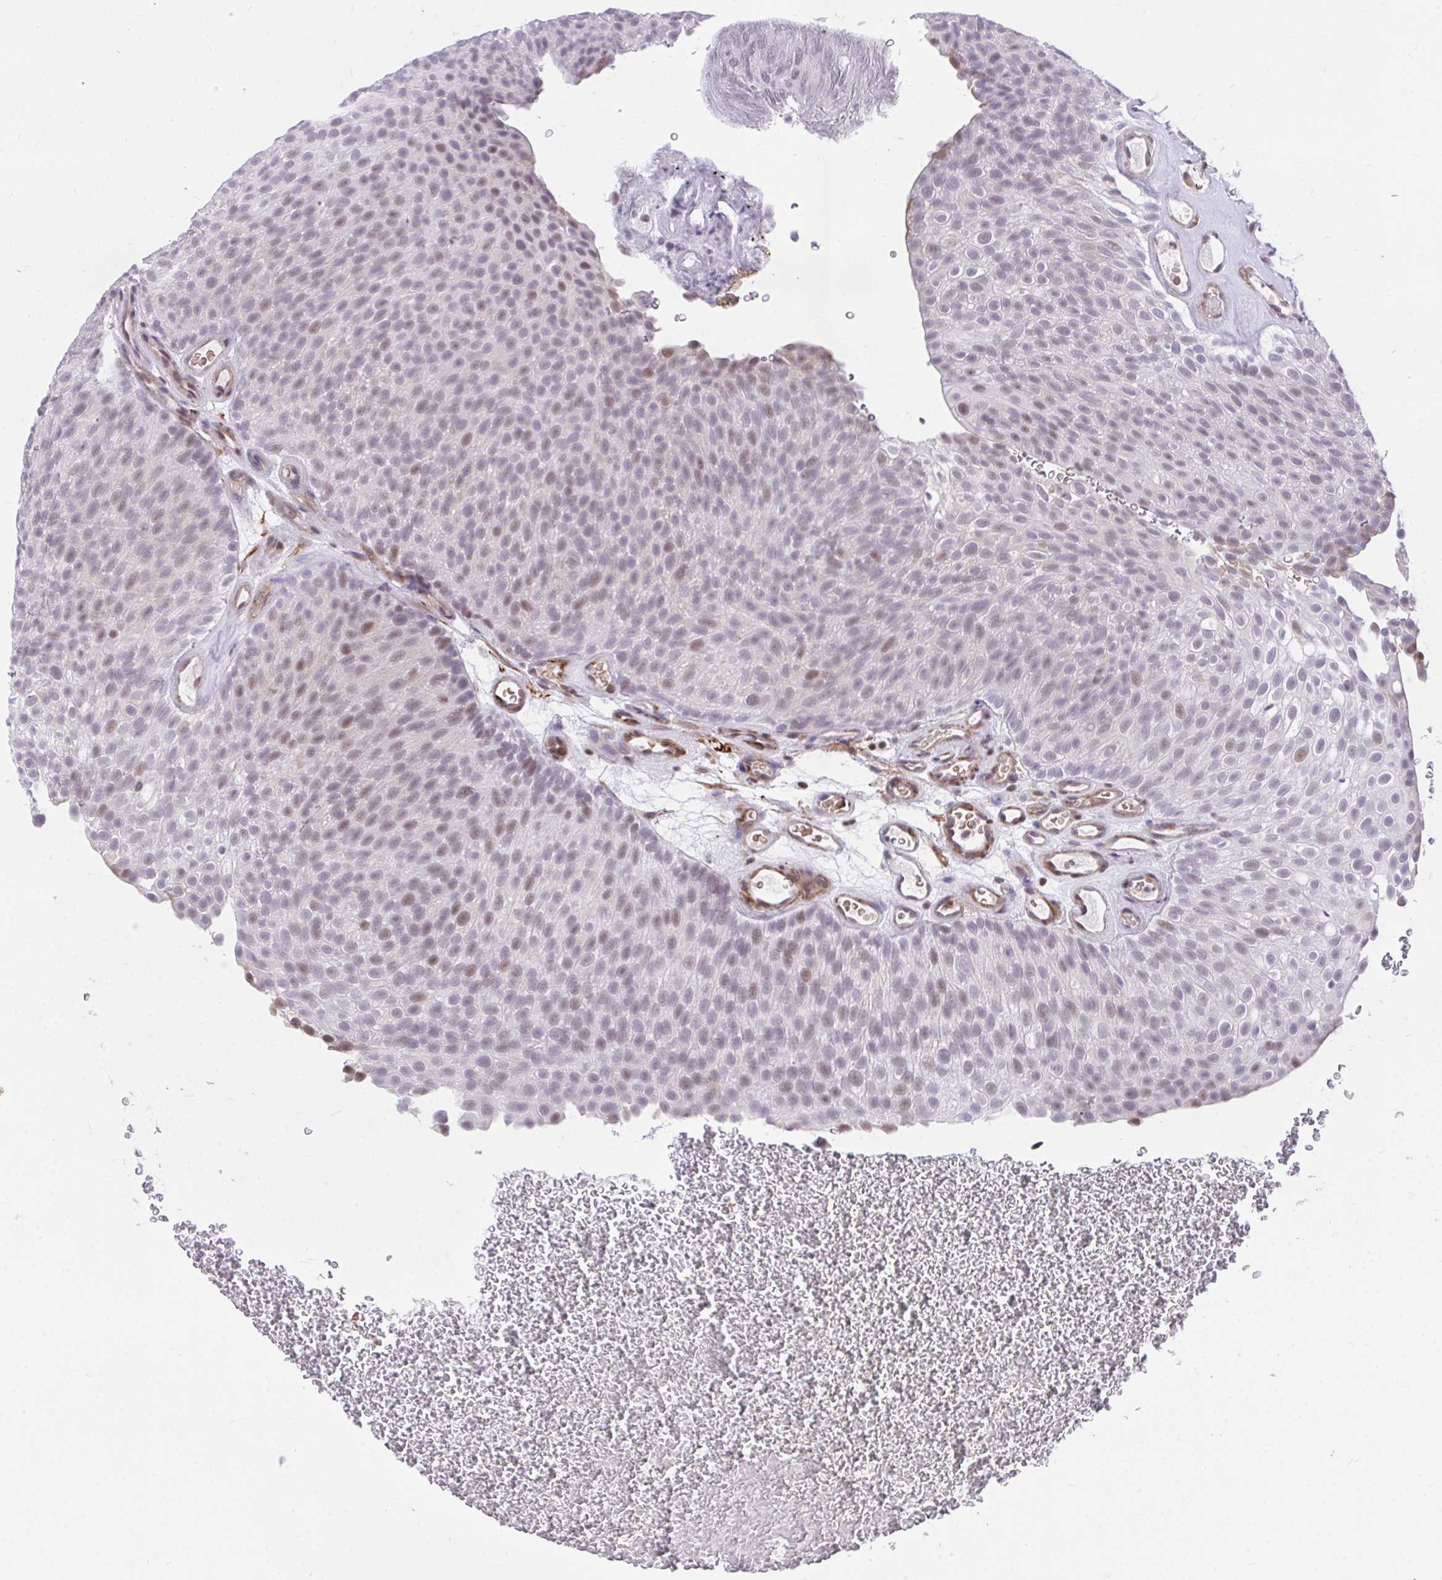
{"staining": {"intensity": "moderate", "quantity": "<25%", "location": "nuclear"}, "tissue": "urothelial cancer", "cell_type": "Tumor cells", "image_type": "cancer", "snomed": [{"axis": "morphology", "description": "Urothelial carcinoma, Low grade"}, {"axis": "topography", "description": "Urinary bladder"}], "caption": "About <25% of tumor cells in urothelial cancer display moderate nuclear protein positivity as visualized by brown immunohistochemical staining.", "gene": "KCNN4", "patient": {"sex": "male", "age": 78}}